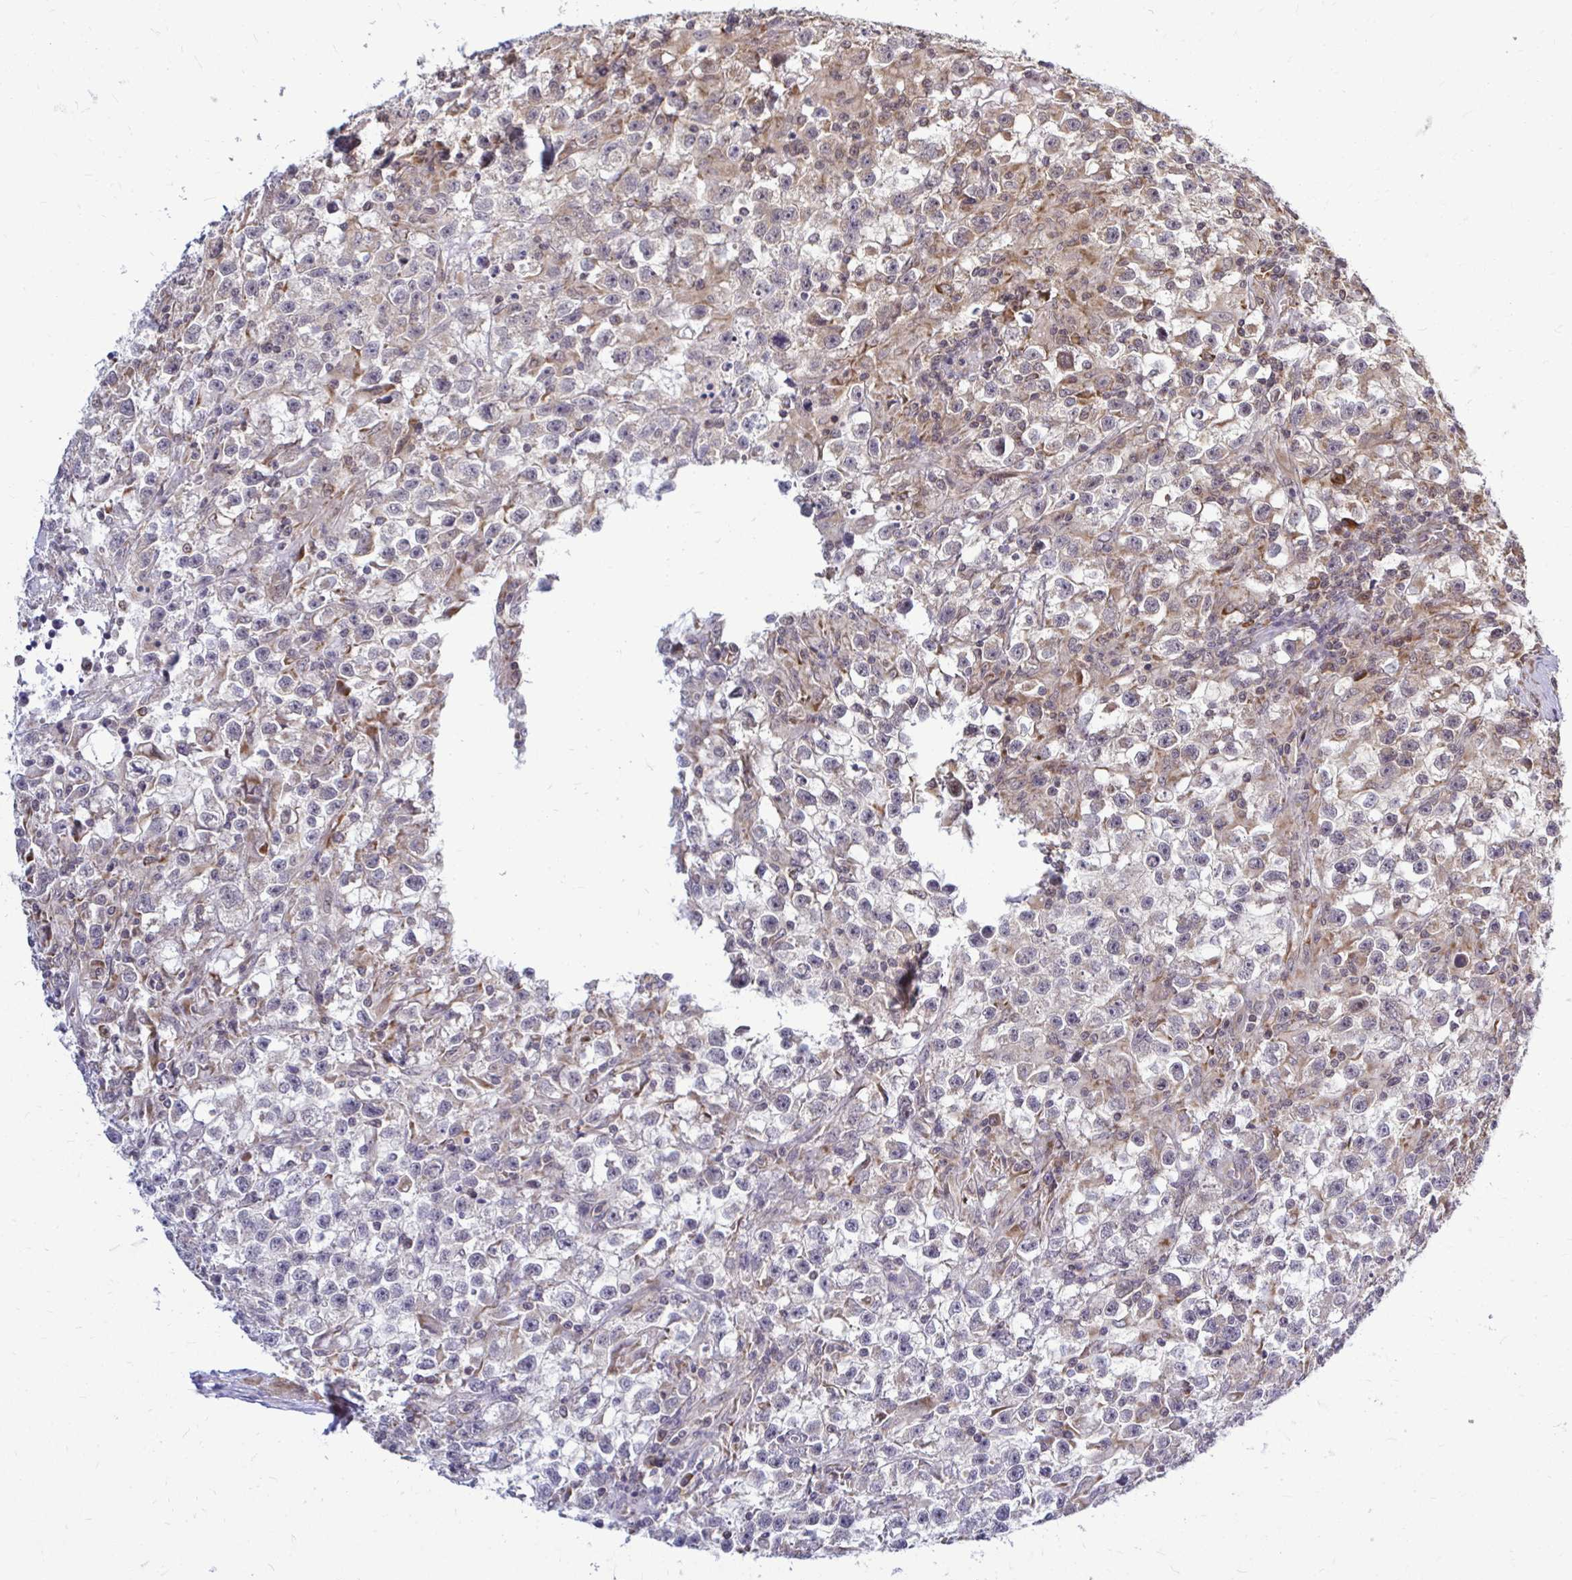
{"staining": {"intensity": "negative", "quantity": "none", "location": "none"}, "tissue": "testis cancer", "cell_type": "Tumor cells", "image_type": "cancer", "snomed": [{"axis": "morphology", "description": "Seminoma, NOS"}, {"axis": "topography", "description": "Testis"}], "caption": "Immunohistochemical staining of testis cancer demonstrates no significant staining in tumor cells.", "gene": "FMR1", "patient": {"sex": "male", "age": 31}}